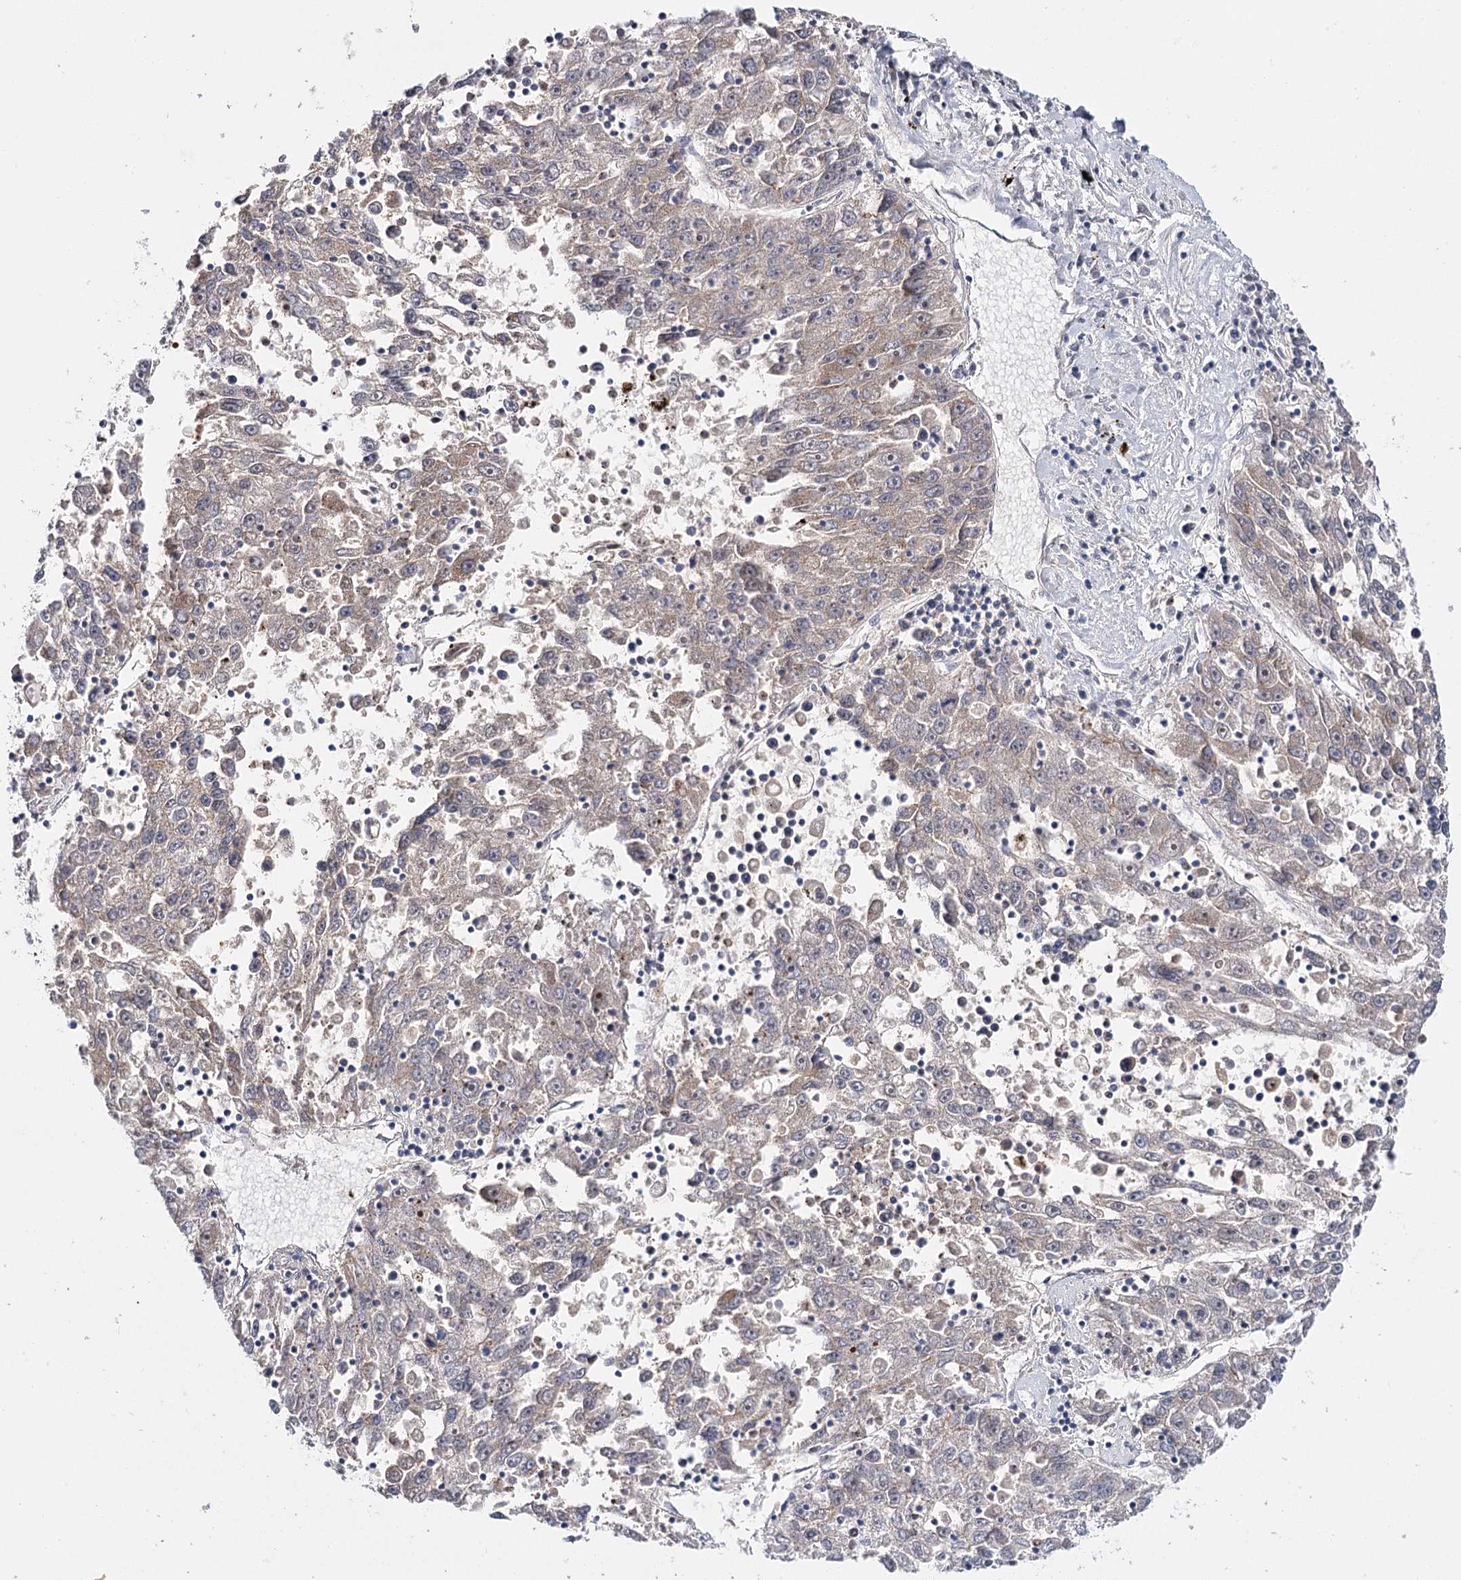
{"staining": {"intensity": "weak", "quantity": ">75%", "location": "cytoplasmic/membranous"}, "tissue": "liver cancer", "cell_type": "Tumor cells", "image_type": "cancer", "snomed": [{"axis": "morphology", "description": "Carcinoma, Hepatocellular, NOS"}, {"axis": "topography", "description": "Liver"}], "caption": "Human liver cancer (hepatocellular carcinoma) stained for a protein (brown) reveals weak cytoplasmic/membranous positive expression in approximately >75% of tumor cells.", "gene": "PKP4", "patient": {"sex": "male", "age": 49}}